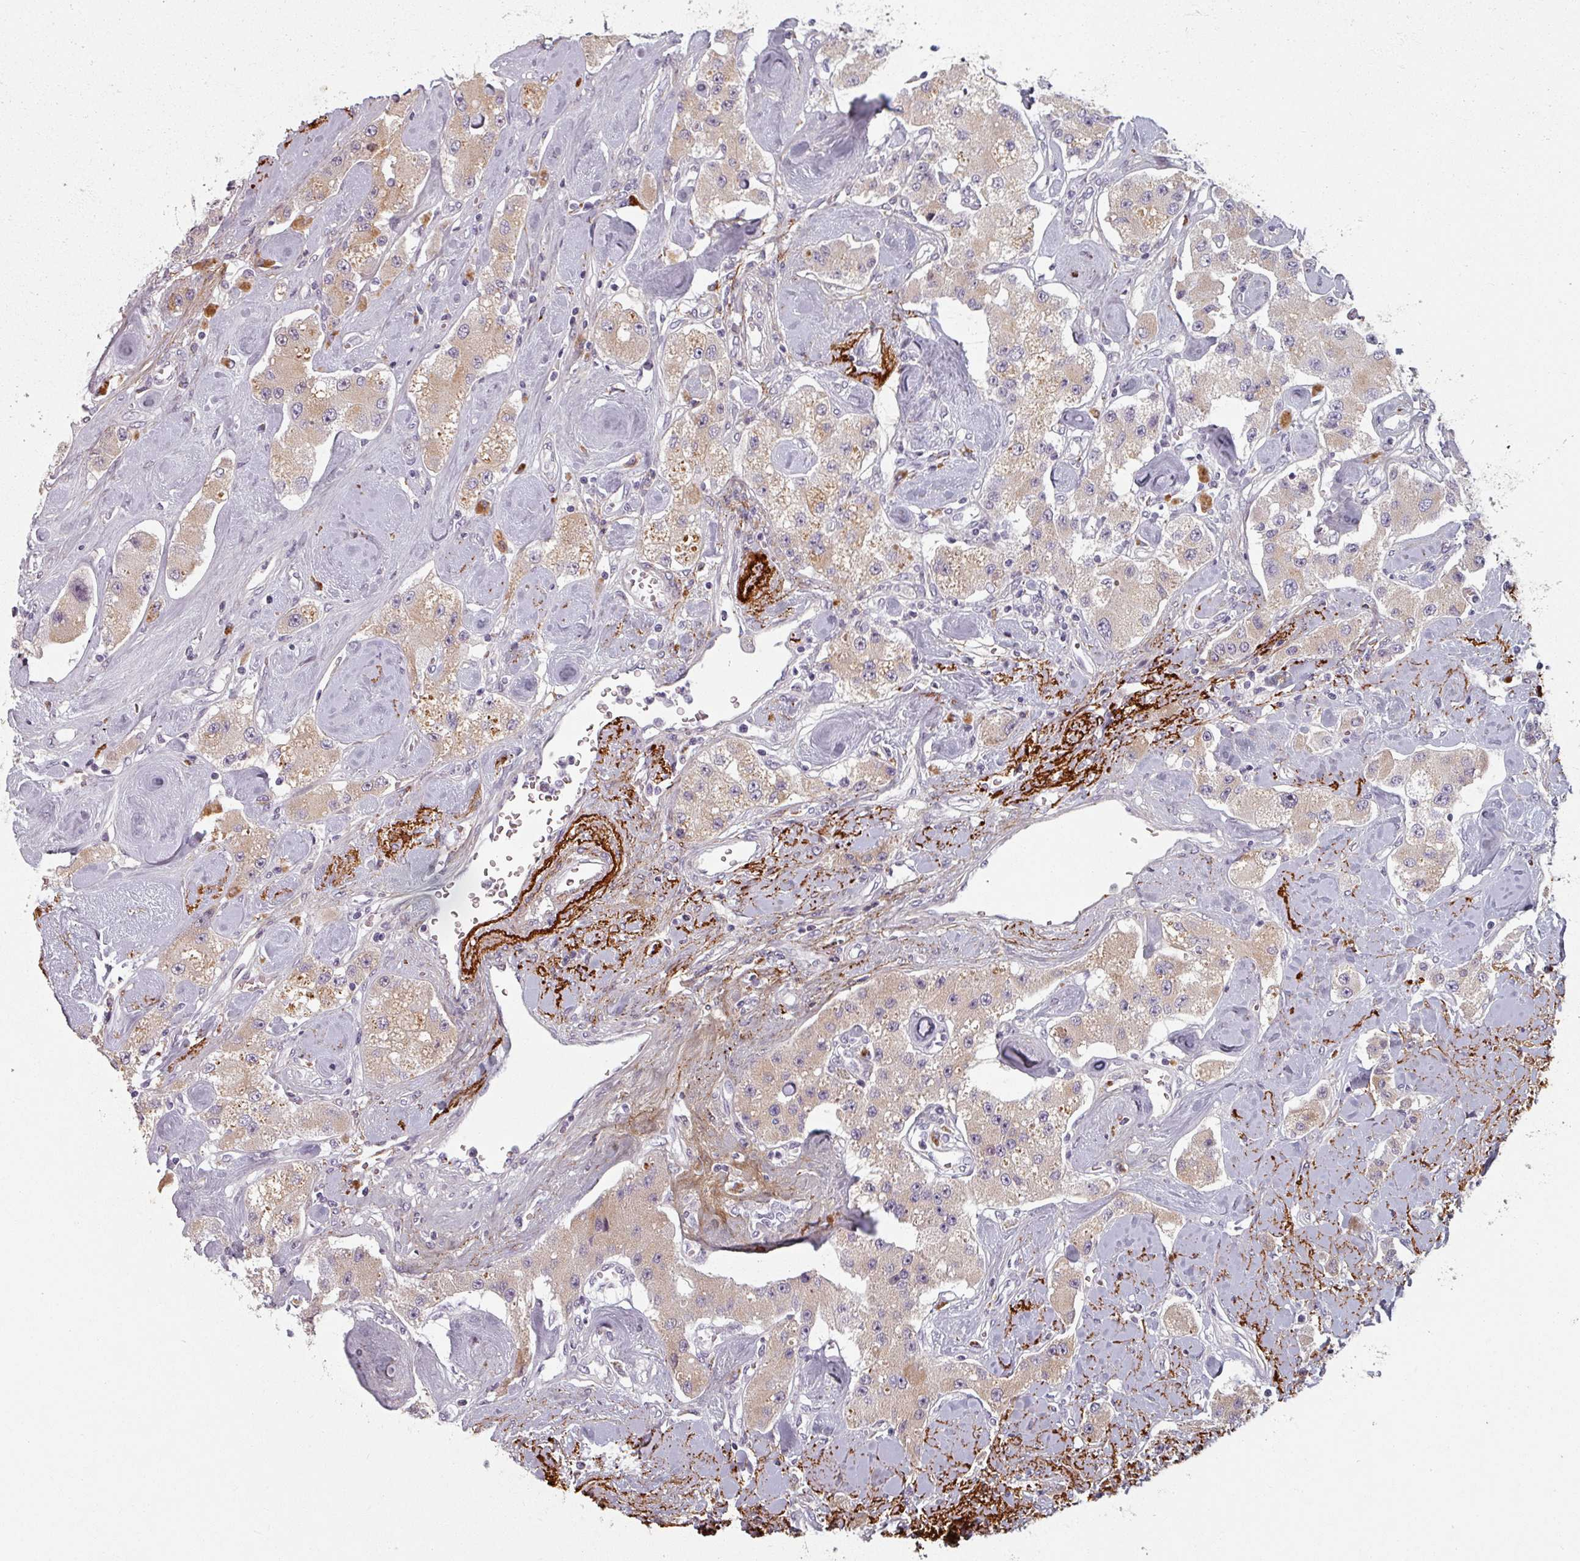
{"staining": {"intensity": "weak", "quantity": "25%-75%", "location": "cytoplasmic/membranous"}, "tissue": "carcinoid", "cell_type": "Tumor cells", "image_type": "cancer", "snomed": [{"axis": "morphology", "description": "Carcinoid, malignant, NOS"}, {"axis": "topography", "description": "Pancreas"}], "caption": "A high-resolution histopathology image shows immunohistochemistry (IHC) staining of carcinoid, which reveals weak cytoplasmic/membranous positivity in approximately 25%-75% of tumor cells.", "gene": "CYB5RL", "patient": {"sex": "male", "age": 41}}